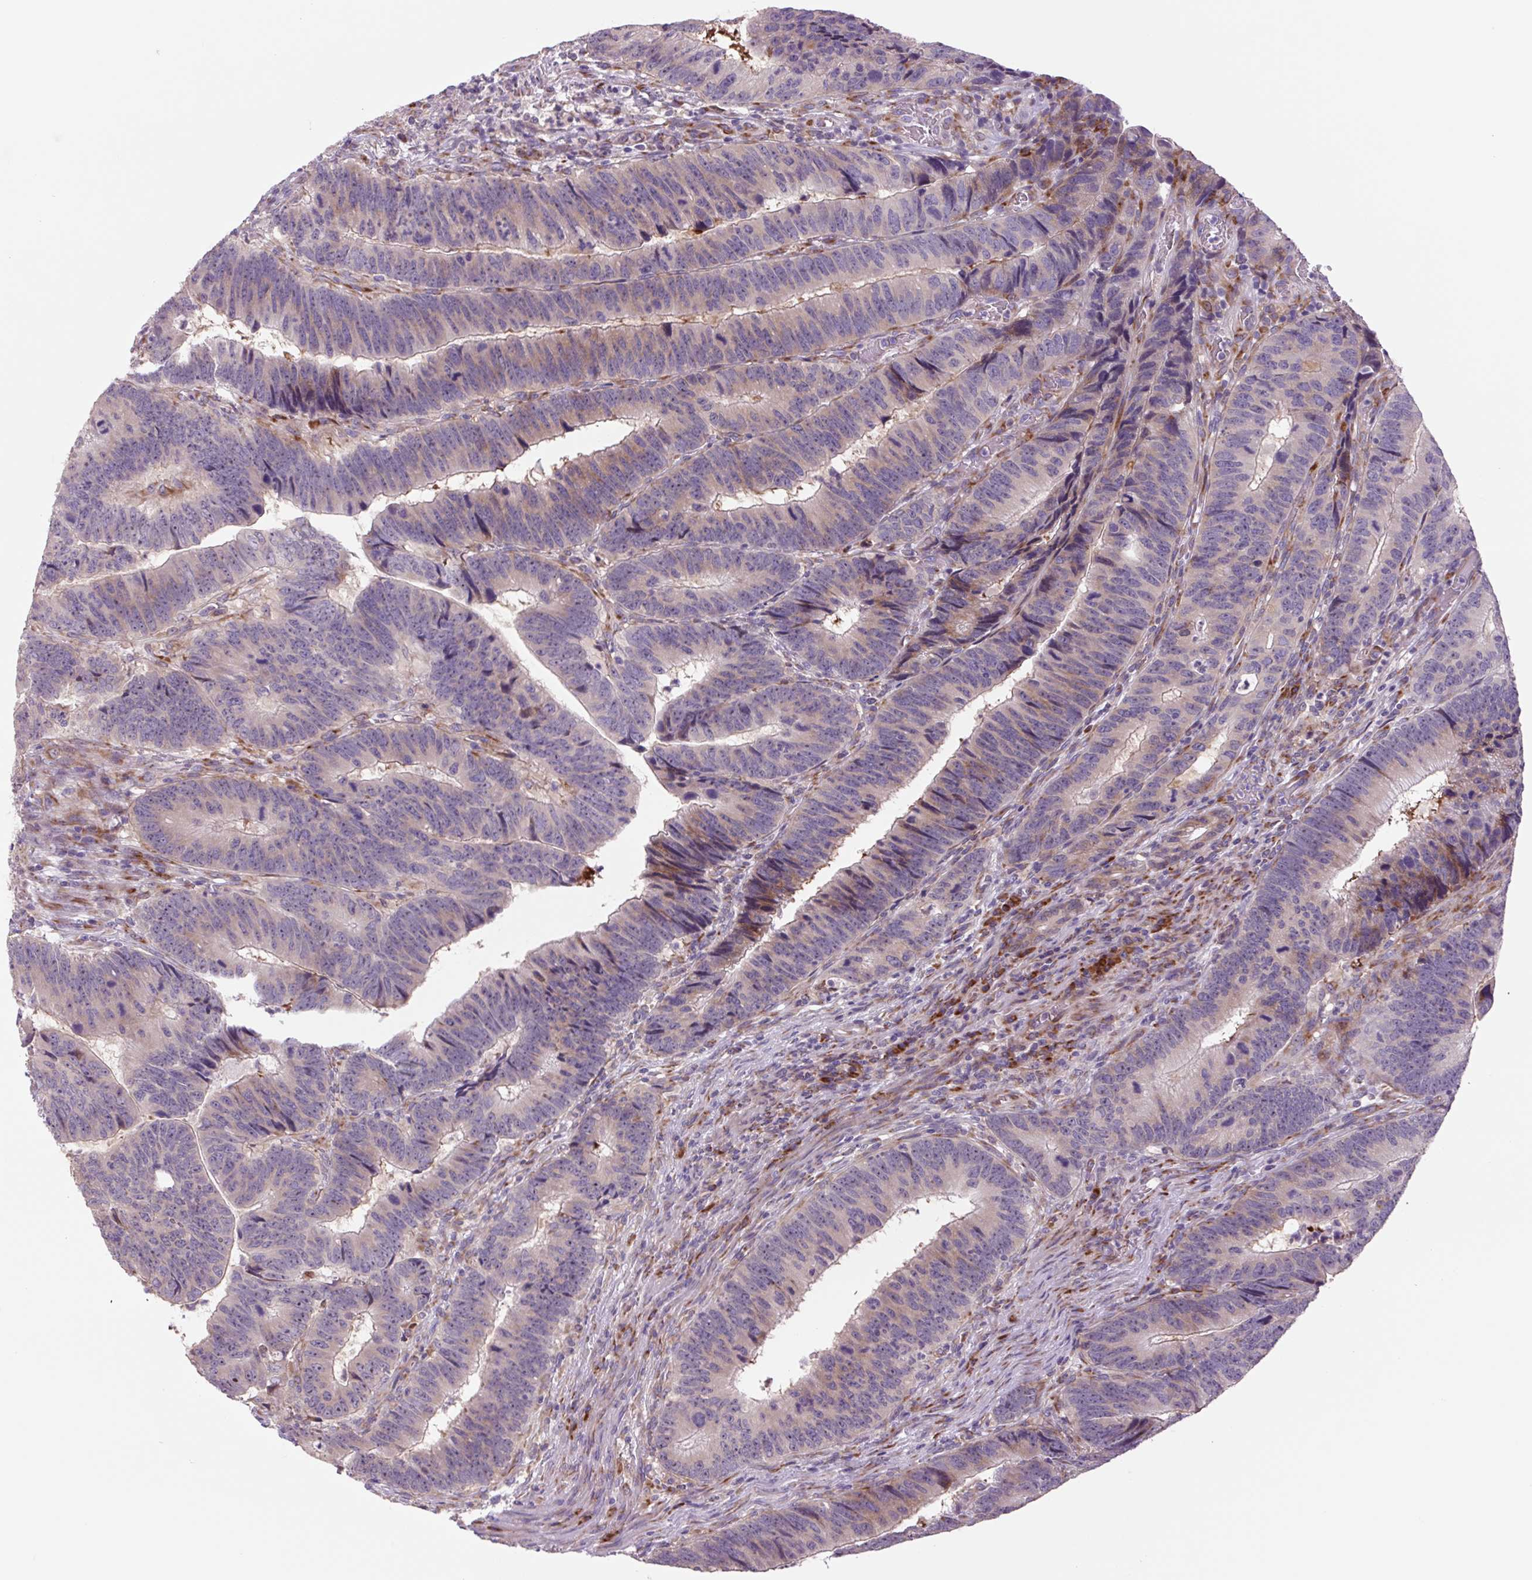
{"staining": {"intensity": "weak", "quantity": "<25%", "location": "cytoplasmic/membranous"}, "tissue": "colorectal cancer", "cell_type": "Tumor cells", "image_type": "cancer", "snomed": [{"axis": "morphology", "description": "Adenocarcinoma, NOS"}, {"axis": "topography", "description": "Colon"}], "caption": "Tumor cells are negative for protein expression in human colorectal cancer (adenocarcinoma).", "gene": "PLA2G4A", "patient": {"sex": "male", "age": 62}}